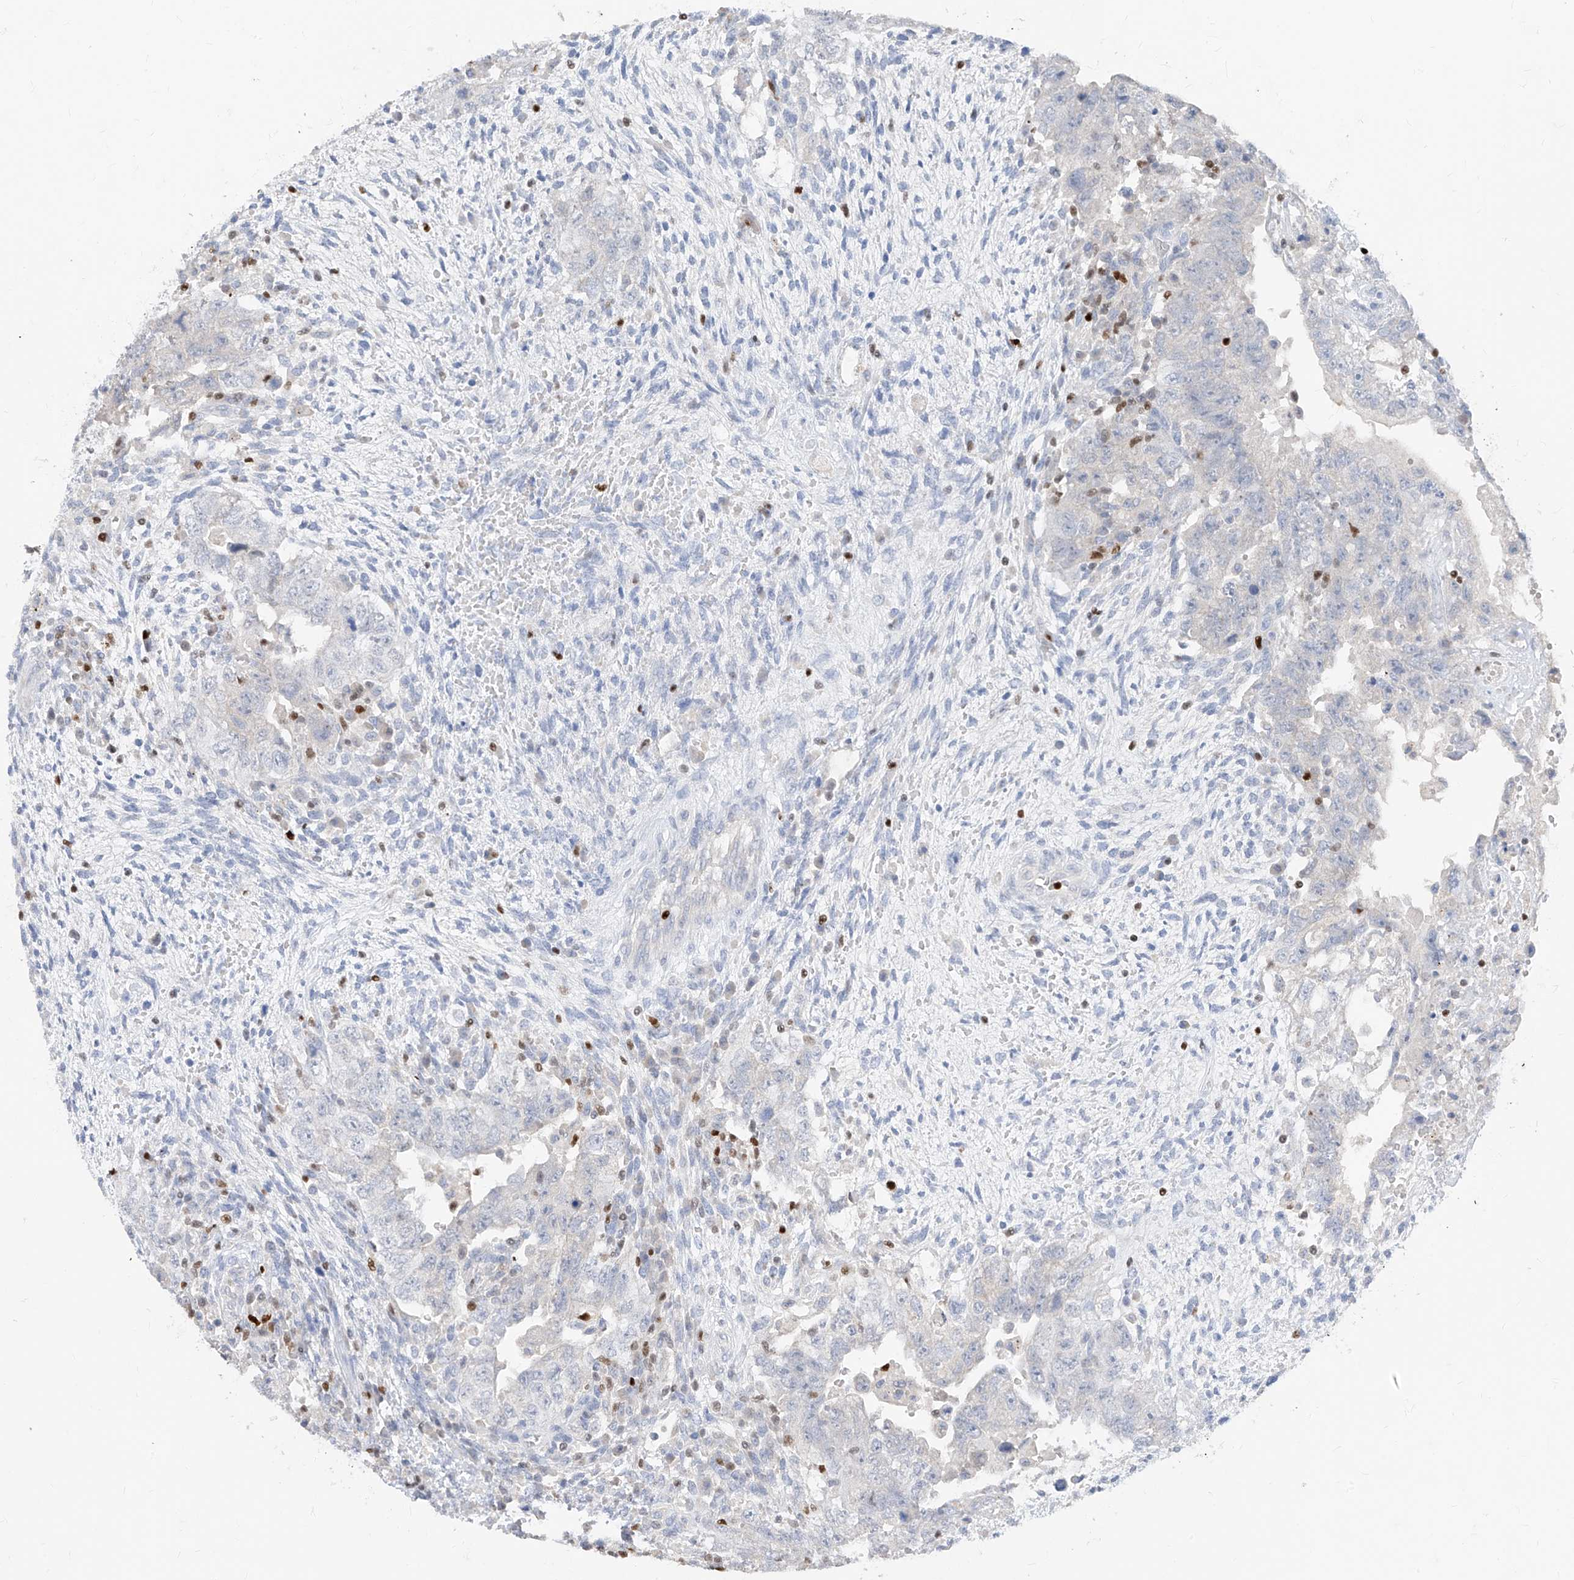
{"staining": {"intensity": "negative", "quantity": "none", "location": "none"}, "tissue": "testis cancer", "cell_type": "Tumor cells", "image_type": "cancer", "snomed": [{"axis": "morphology", "description": "Carcinoma, Embryonal, NOS"}, {"axis": "topography", "description": "Testis"}], "caption": "Immunohistochemistry micrograph of neoplastic tissue: human embryonal carcinoma (testis) stained with DAB shows no significant protein staining in tumor cells.", "gene": "TBX21", "patient": {"sex": "male", "age": 26}}